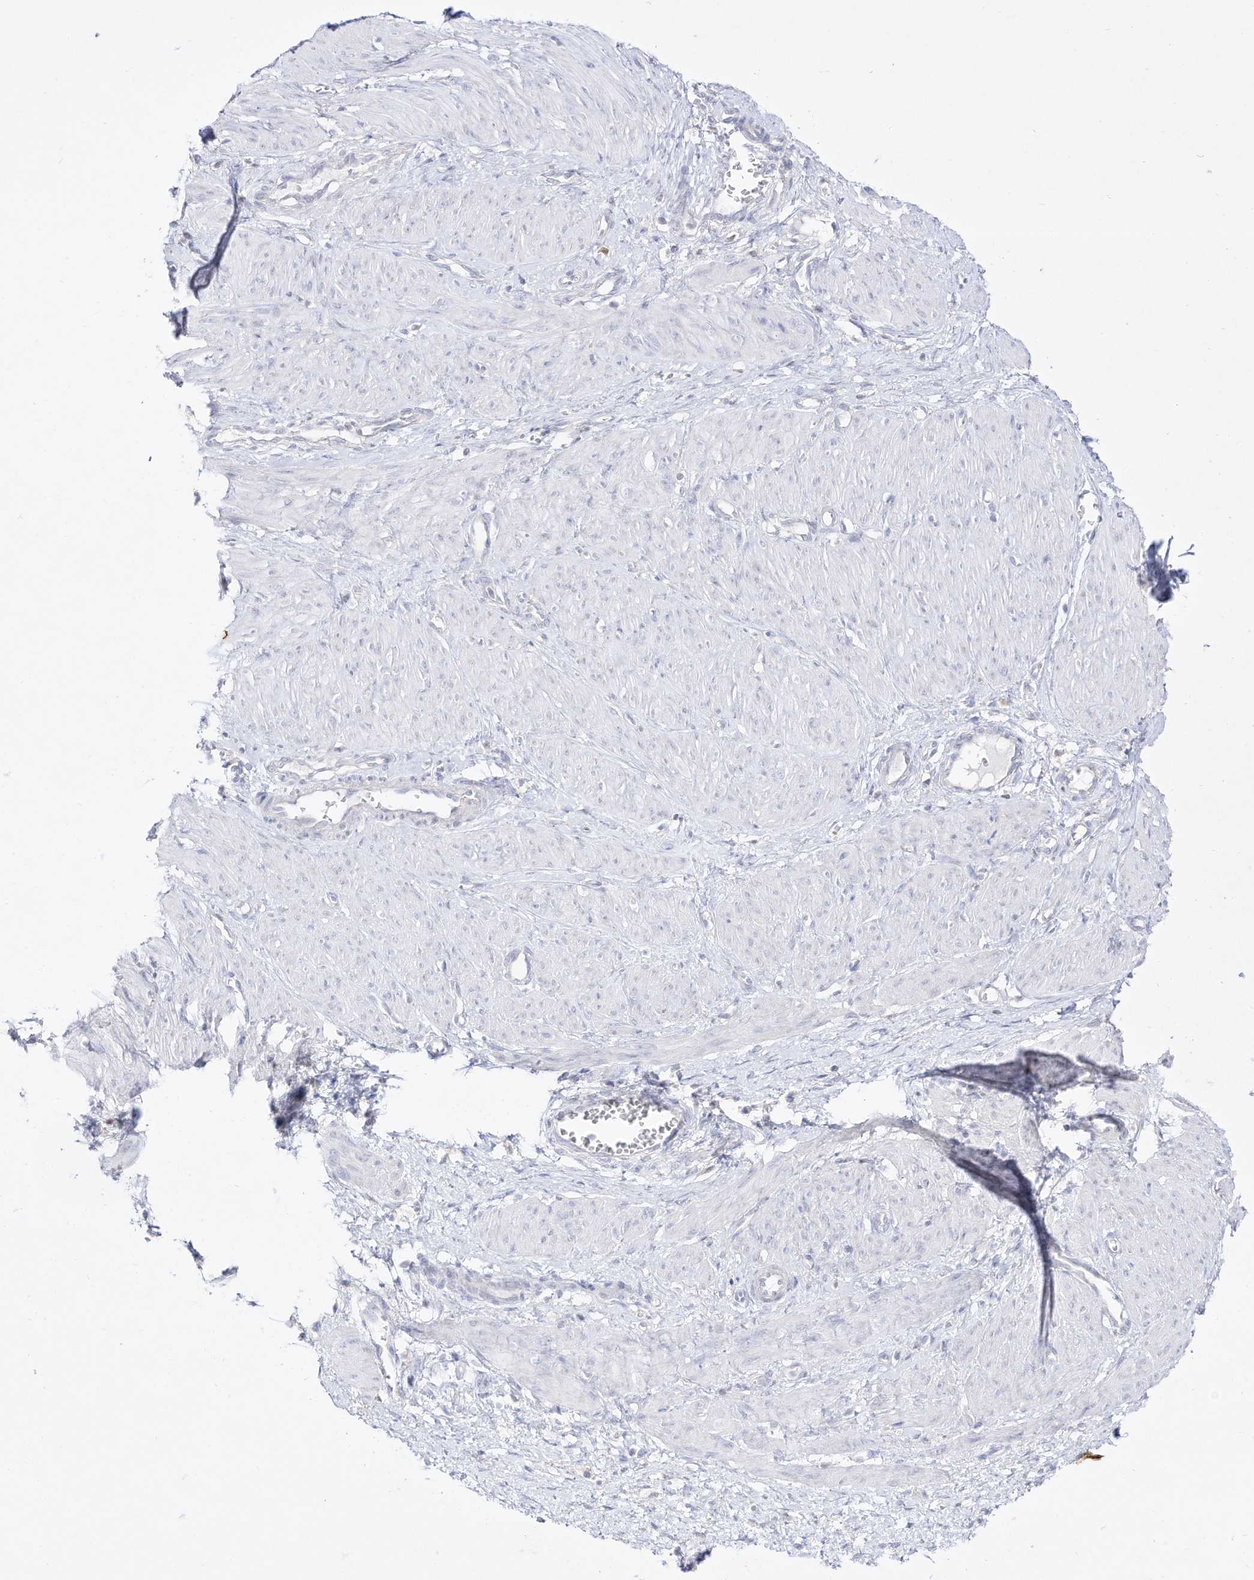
{"staining": {"intensity": "negative", "quantity": "none", "location": "none"}, "tissue": "smooth muscle", "cell_type": "Smooth muscle cells", "image_type": "normal", "snomed": [{"axis": "morphology", "description": "Normal tissue, NOS"}, {"axis": "topography", "description": "Endometrium"}], "caption": "Smooth muscle was stained to show a protein in brown. There is no significant positivity in smooth muscle cells. Nuclei are stained in blue.", "gene": "DMKN", "patient": {"sex": "female", "age": 33}}